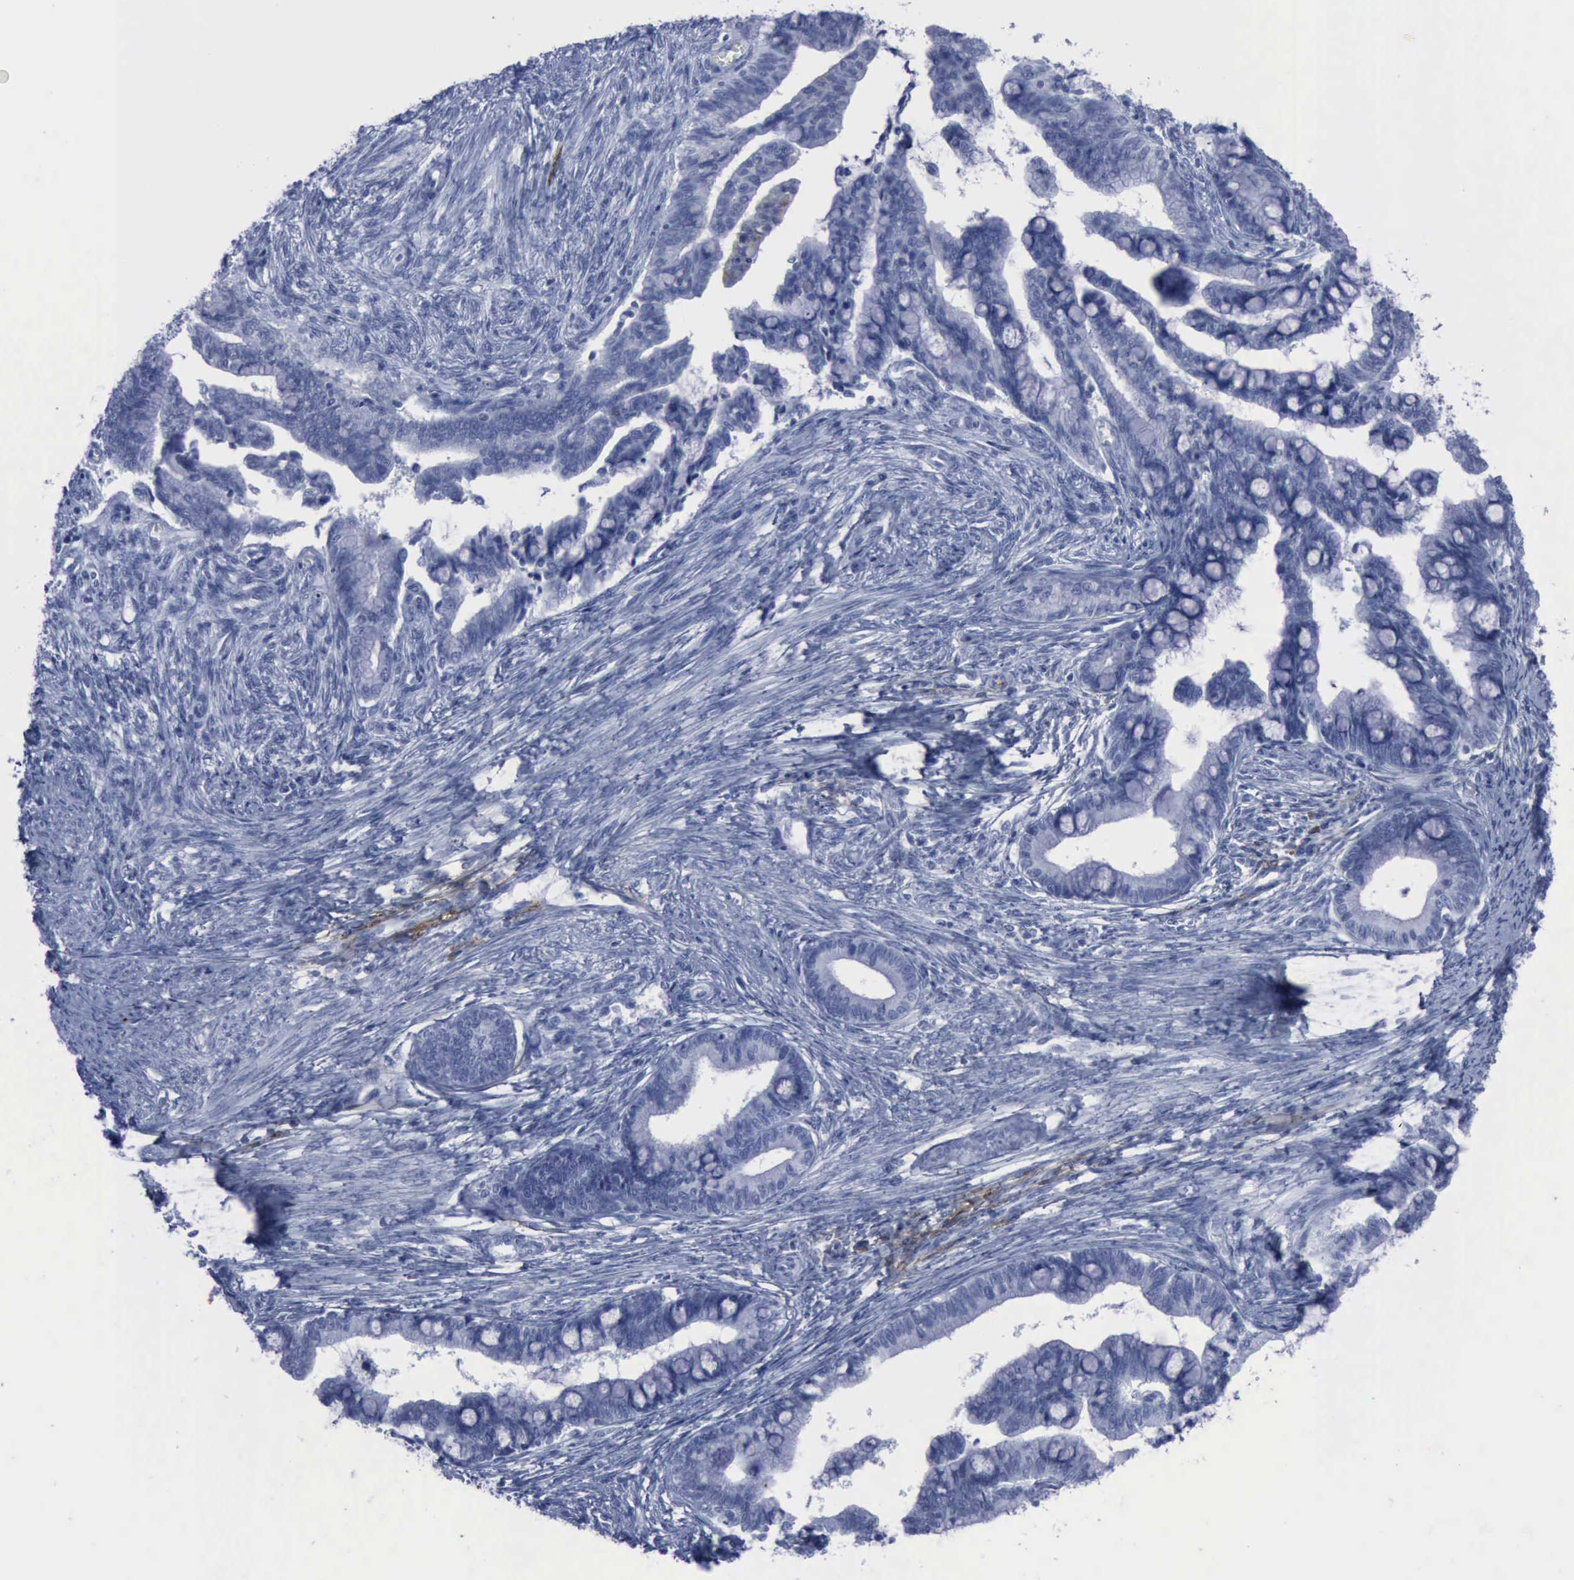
{"staining": {"intensity": "negative", "quantity": "none", "location": "none"}, "tissue": "cervical cancer", "cell_type": "Tumor cells", "image_type": "cancer", "snomed": [{"axis": "morphology", "description": "Adenocarcinoma, NOS"}, {"axis": "topography", "description": "Cervix"}], "caption": "This is an IHC histopathology image of human cervical cancer (adenocarcinoma). There is no positivity in tumor cells.", "gene": "NGFR", "patient": {"sex": "female", "age": 36}}